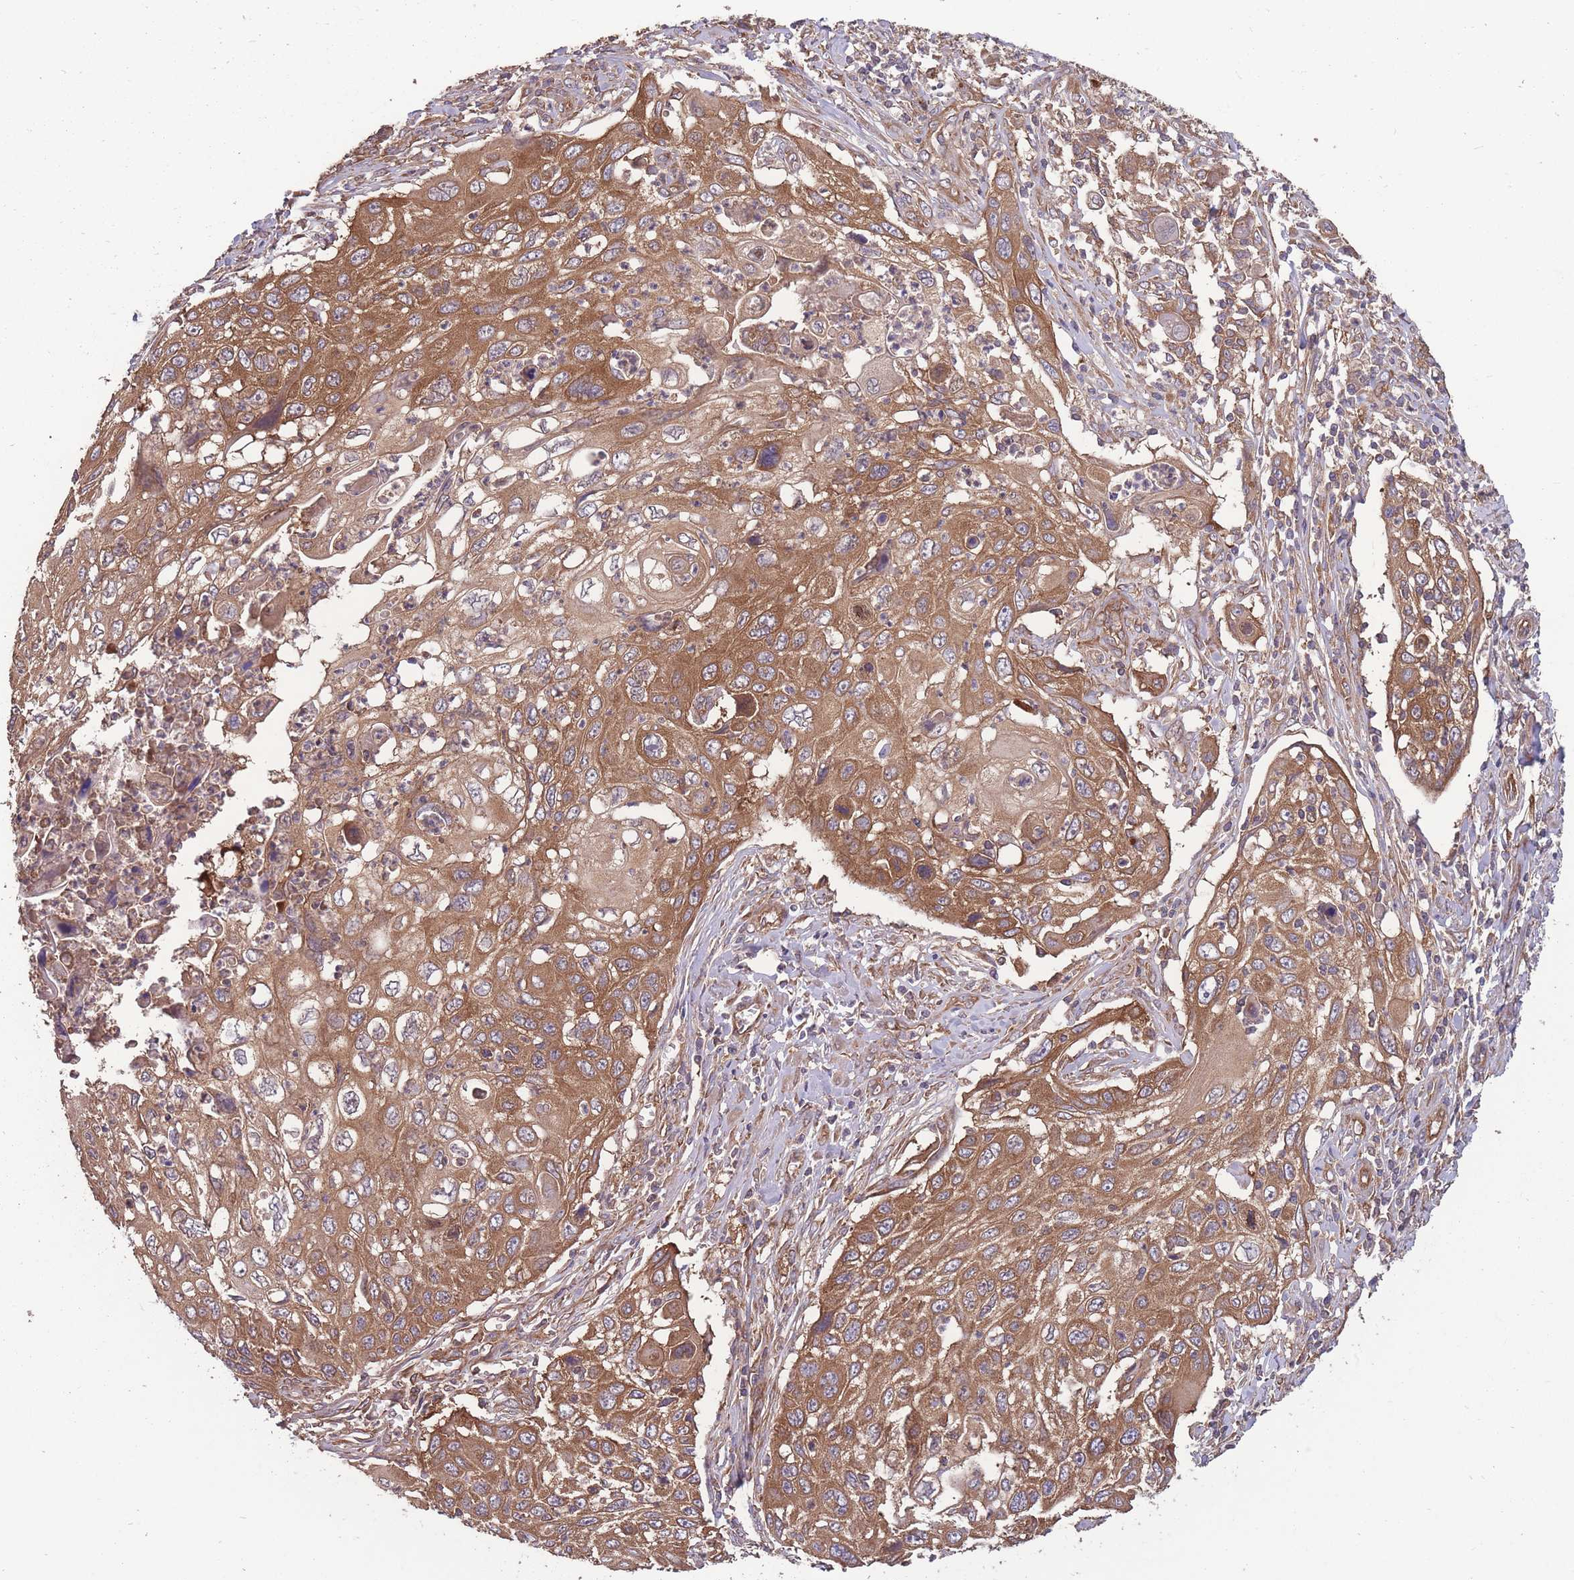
{"staining": {"intensity": "moderate", "quantity": ">75%", "location": "cytoplasmic/membranous"}, "tissue": "cervical cancer", "cell_type": "Tumor cells", "image_type": "cancer", "snomed": [{"axis": "morphology", "description": "Squamous cell carcinoma, NOS"}, {"axis": "topography", "description": "Cervix"}], "caption": "A histopathology image of human cervical cancer (squamous cell carcinoma) stained for a protein exhibits moderate cytoplasmic/membranous brown staining in tumor cells.", "gene": "ZPR1", "patient": {"sex": "female", "age": 70}}